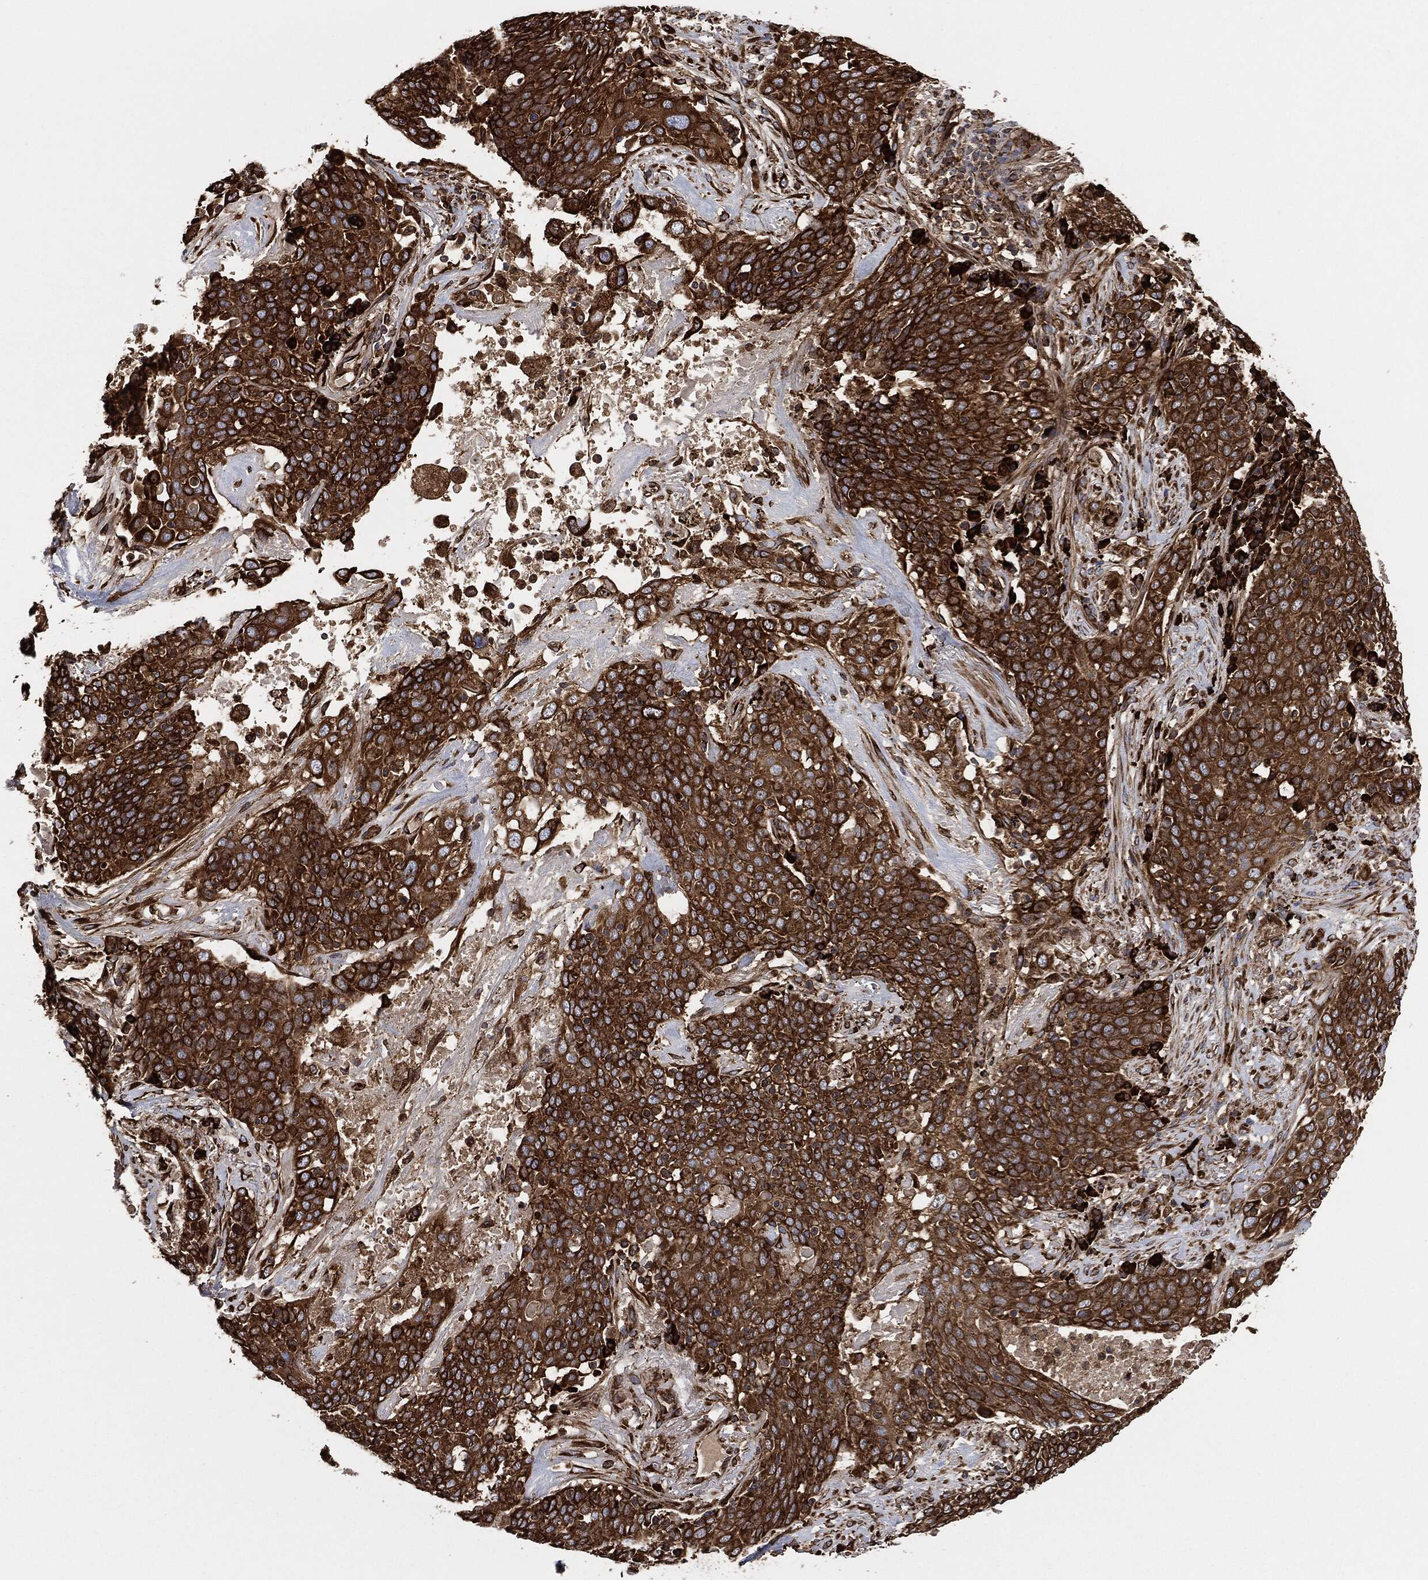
{"staining": {"intensity": "strong", "quantity": ">75%", "location": "cytoplasmic/membranous"}, "tissue": "lung cancer", "cell_type": "Tumor cells", "image_type": "cancer", "snomed": [{"axis": "morphology", "description": "Squamous cell carcinoma, NOS"}, {"axis": "topography", "description": "Lung"}], "caption": "Immunohistochemistry (DAB (3,3'-diaminobenzidine)) staining of human squamous cell carcinoma (lung) shows strong cytoplasmic/membranous protein positivity in about >75% of tumor cells.", "gene": "AMFR", "patient": {"sex": "male", "age": 82}}